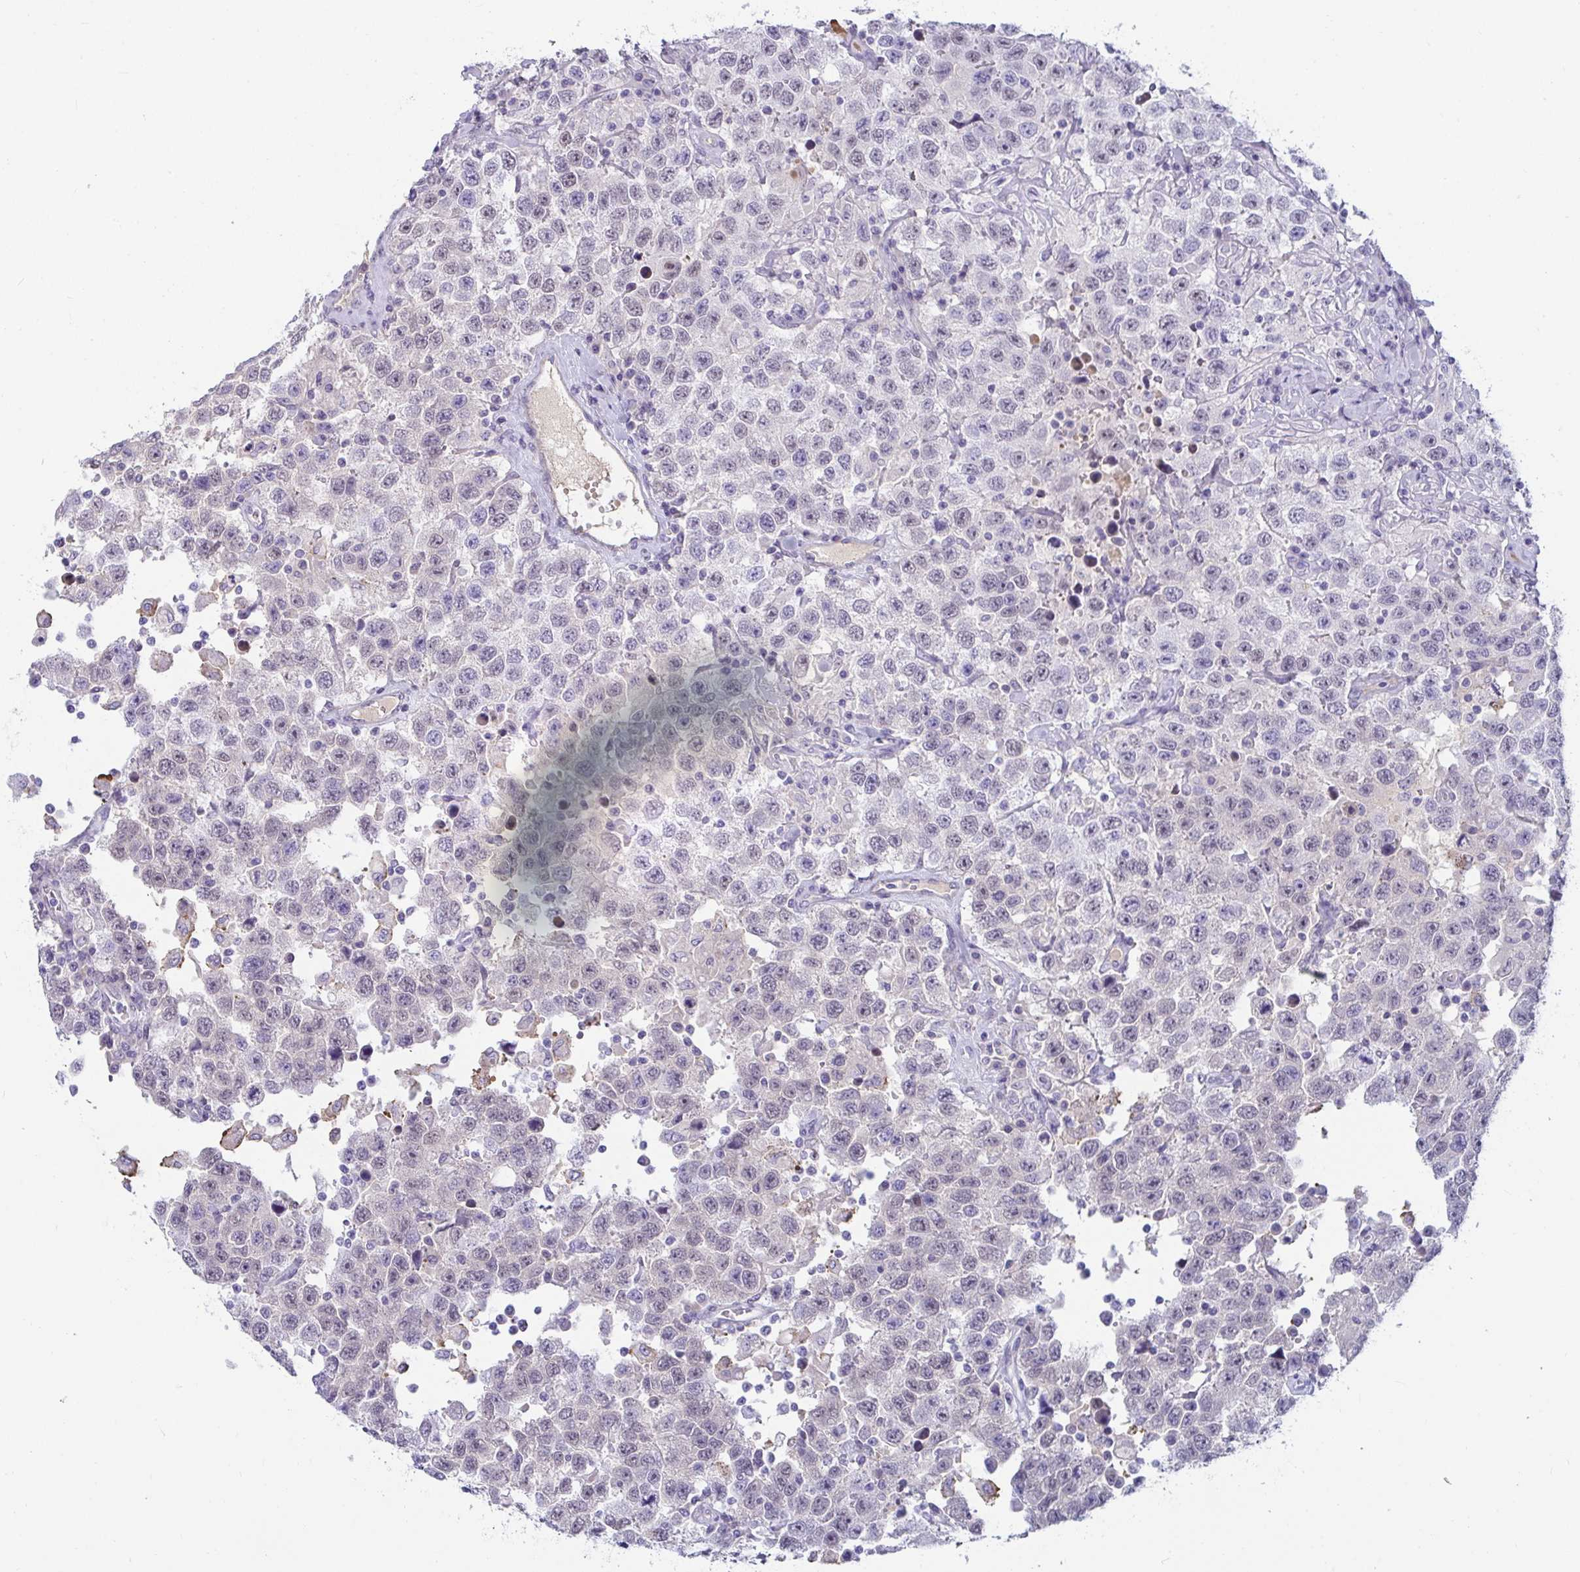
{"staining": {"intensity": "negative", "quantity": "none", "location": "none"}, "tissue": "testis cancer", "cell_type": "Tumor cells", "image_type": "cancer", "snomed": [{"axis": "morphology", "description": "Seminoma, NOS"}, {"axis": "topography", "description": "Testis"}], "caption": "Testis seminoma was stained to show a protein in brown. There is no significant staining in tumor cells.", "gene": "NPY", "patient": {"sex": "male", "age": 41}}